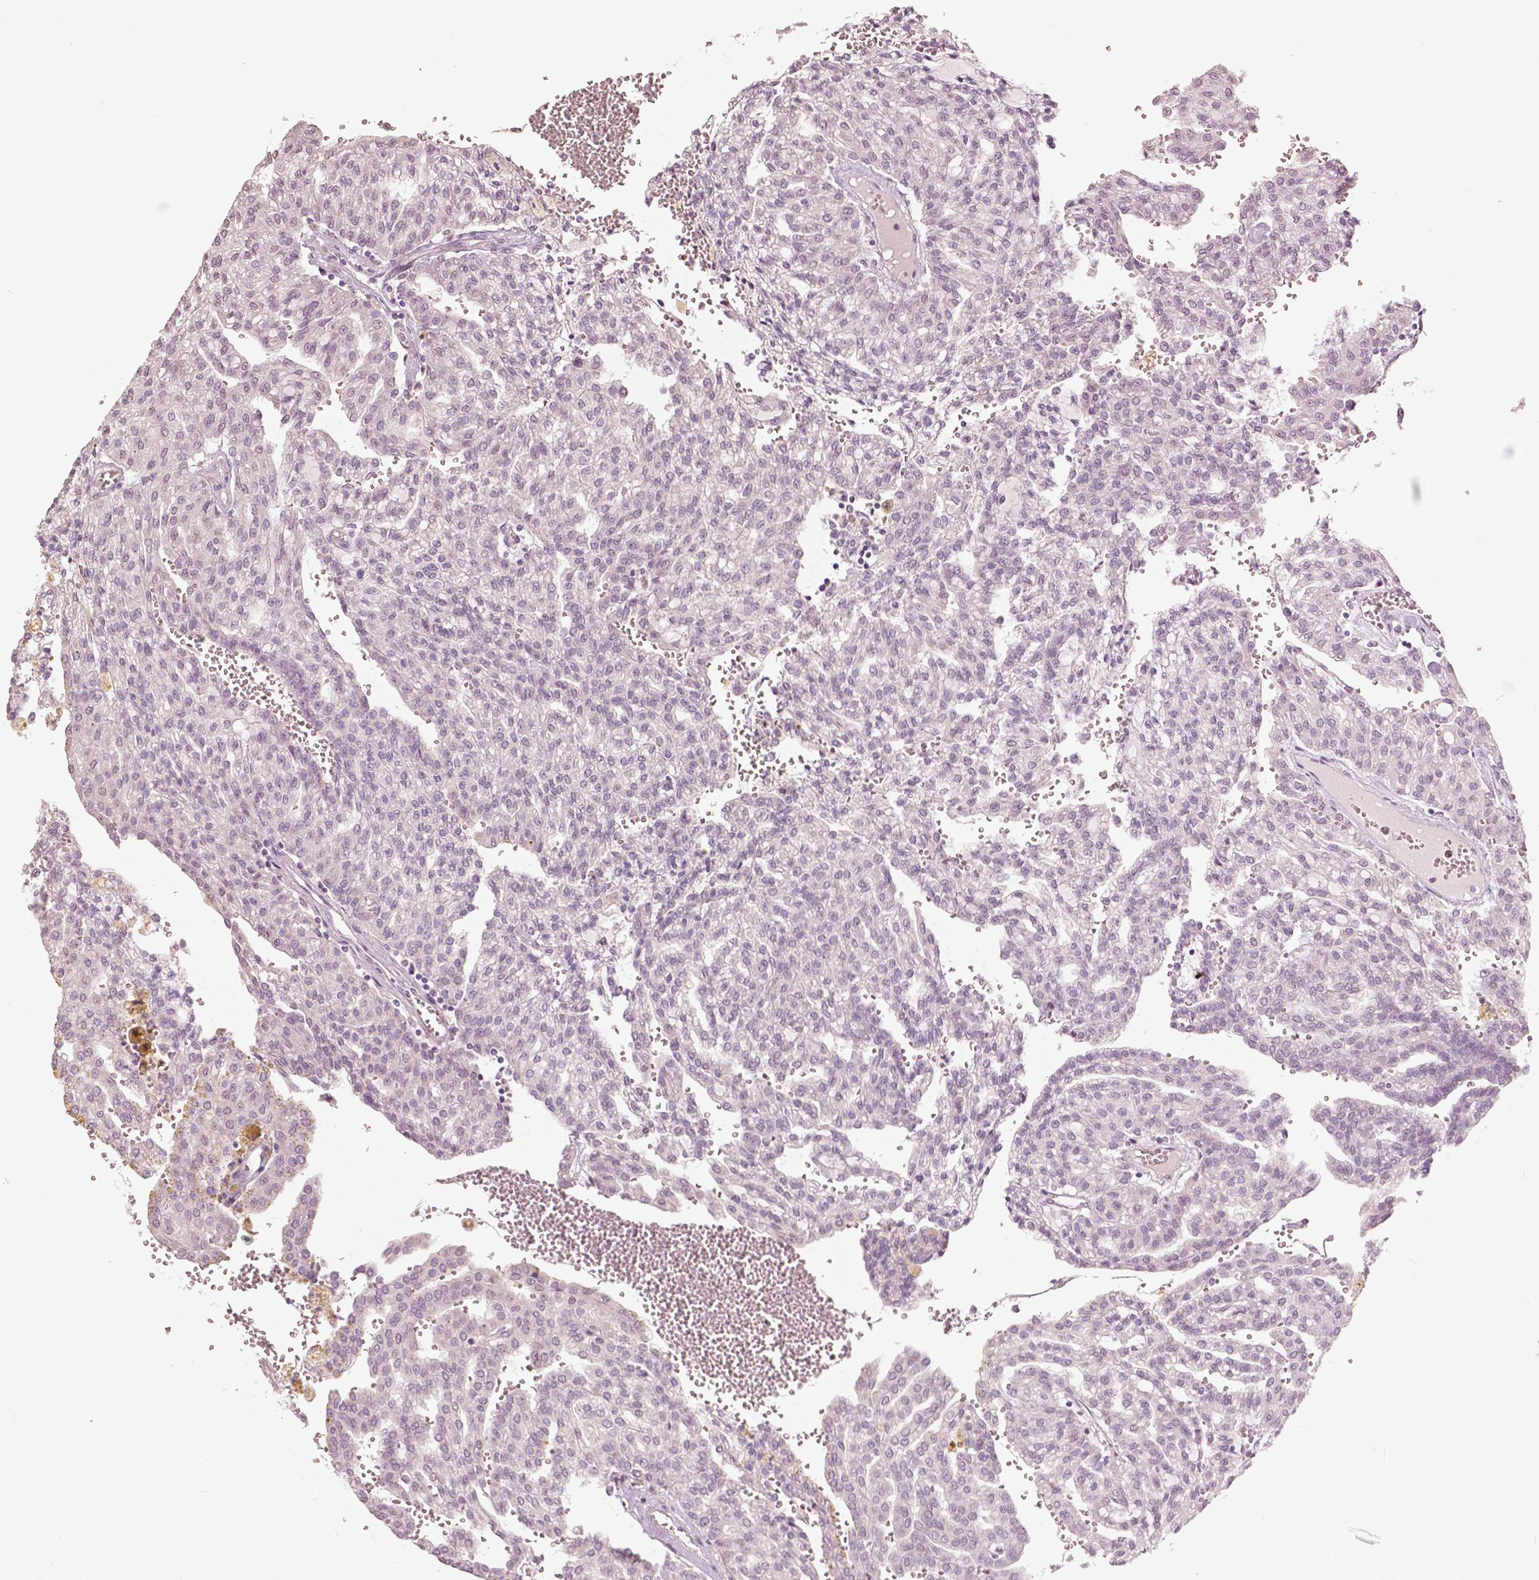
{"staining": {"intensity": "negative", "quantity": "none", "location": "none"}, "tissue": "renal cancer", "cell_type": "Tumor cells", "image_type": "cancer", "snomed": [{"axis": "morphology", "description": "Adenocarcinoma, NOS"}, {"axis": "topography", "description": "Kidney"}], "caption": "Renal cancer (adenocarcinoma) was stained to show a protein in brown. There is no significant staining in tumor cells.", "gene": "NANOG", "patient": {"sex": "male", "age": 63}}